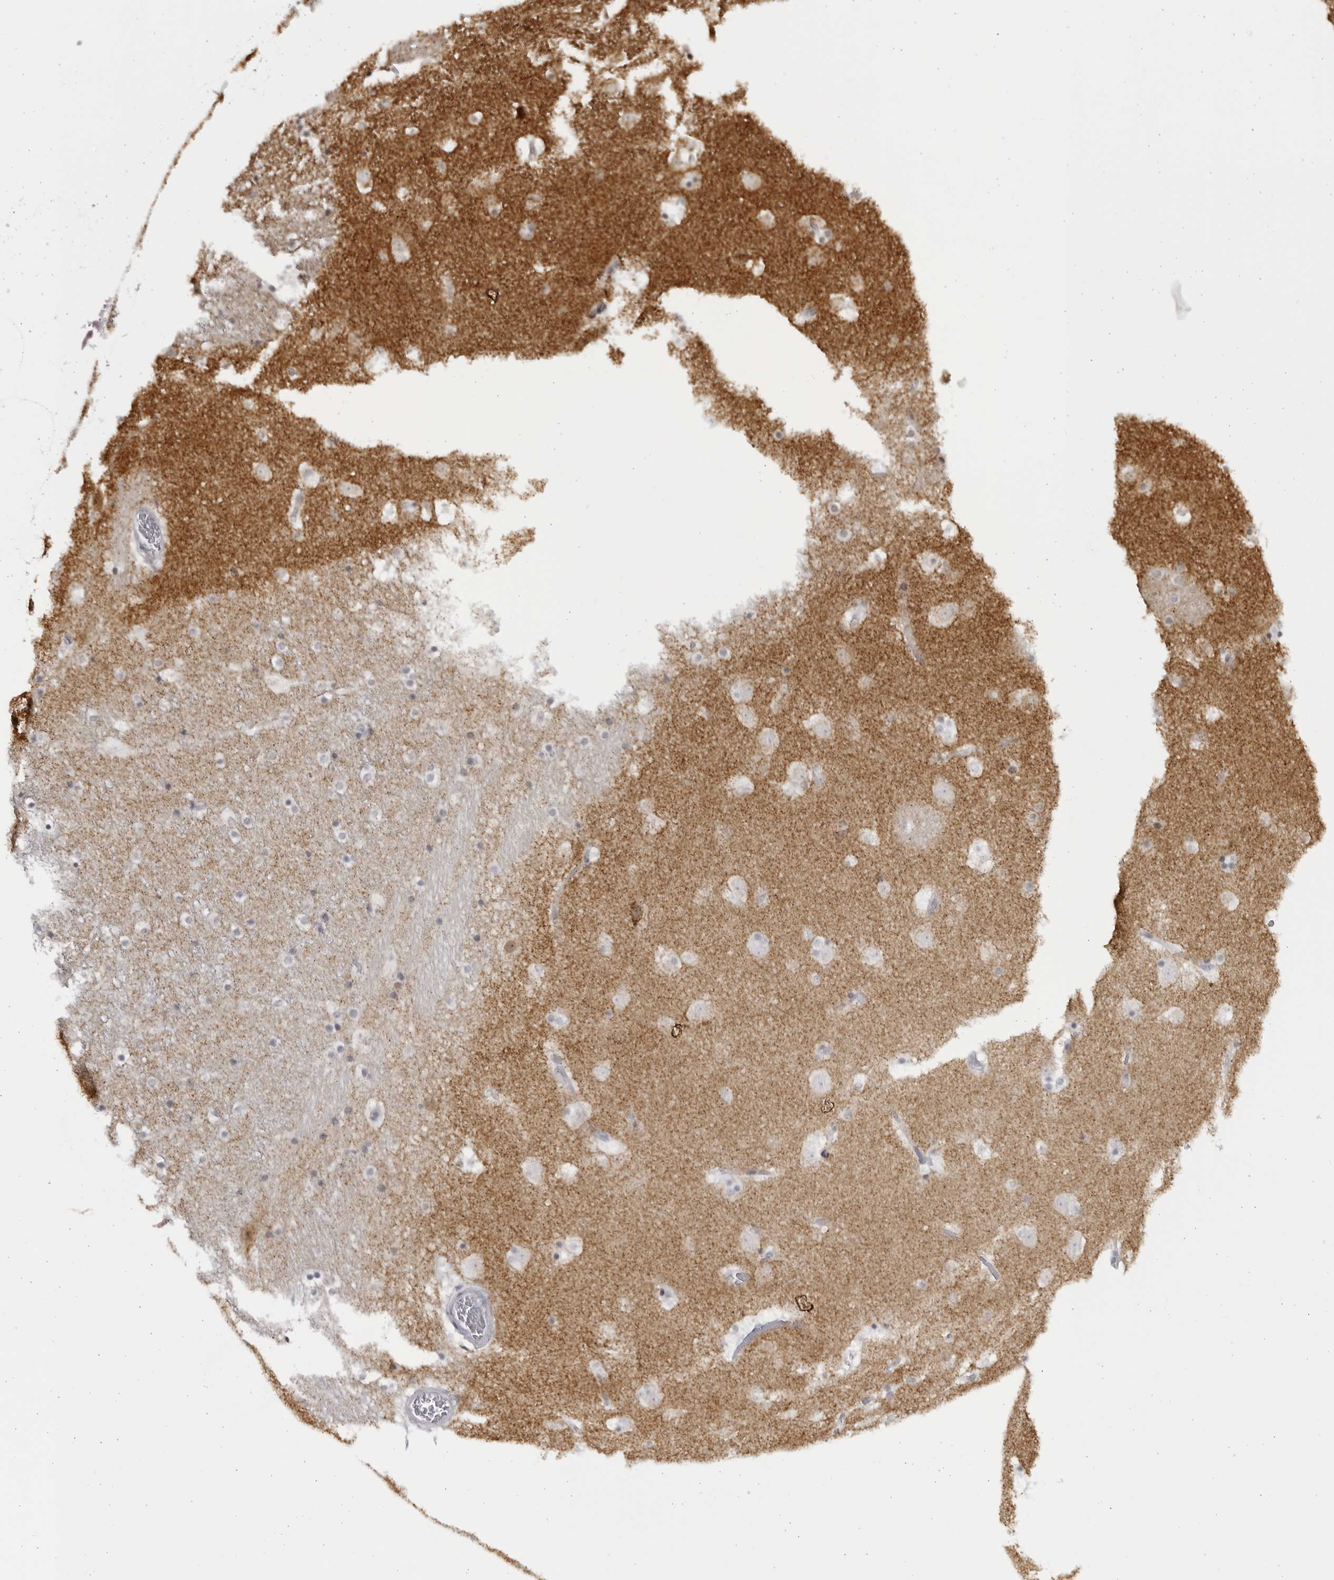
{"staining": {"intensity": "negative", "quantity": "none", "location": "none"}, "tissue": "caudate", "cell_type": "Glial cells", "image_type": "normal", "snomed": [{"axis": "morphology", "description": "Normal tissue, NOS"}, {"axis": "topography", "description": "Lateral ventricle wall"}], "caption": "There is no significant staining in glial cells of caudate. The staining was performed using DAB to visualize the protein expression in brown, while the nuclei were stained in blue with hematoxylin (Magnification: 20x).", "gene": "SLC25A22", "patient": {"sex": "male", "age": 45}}